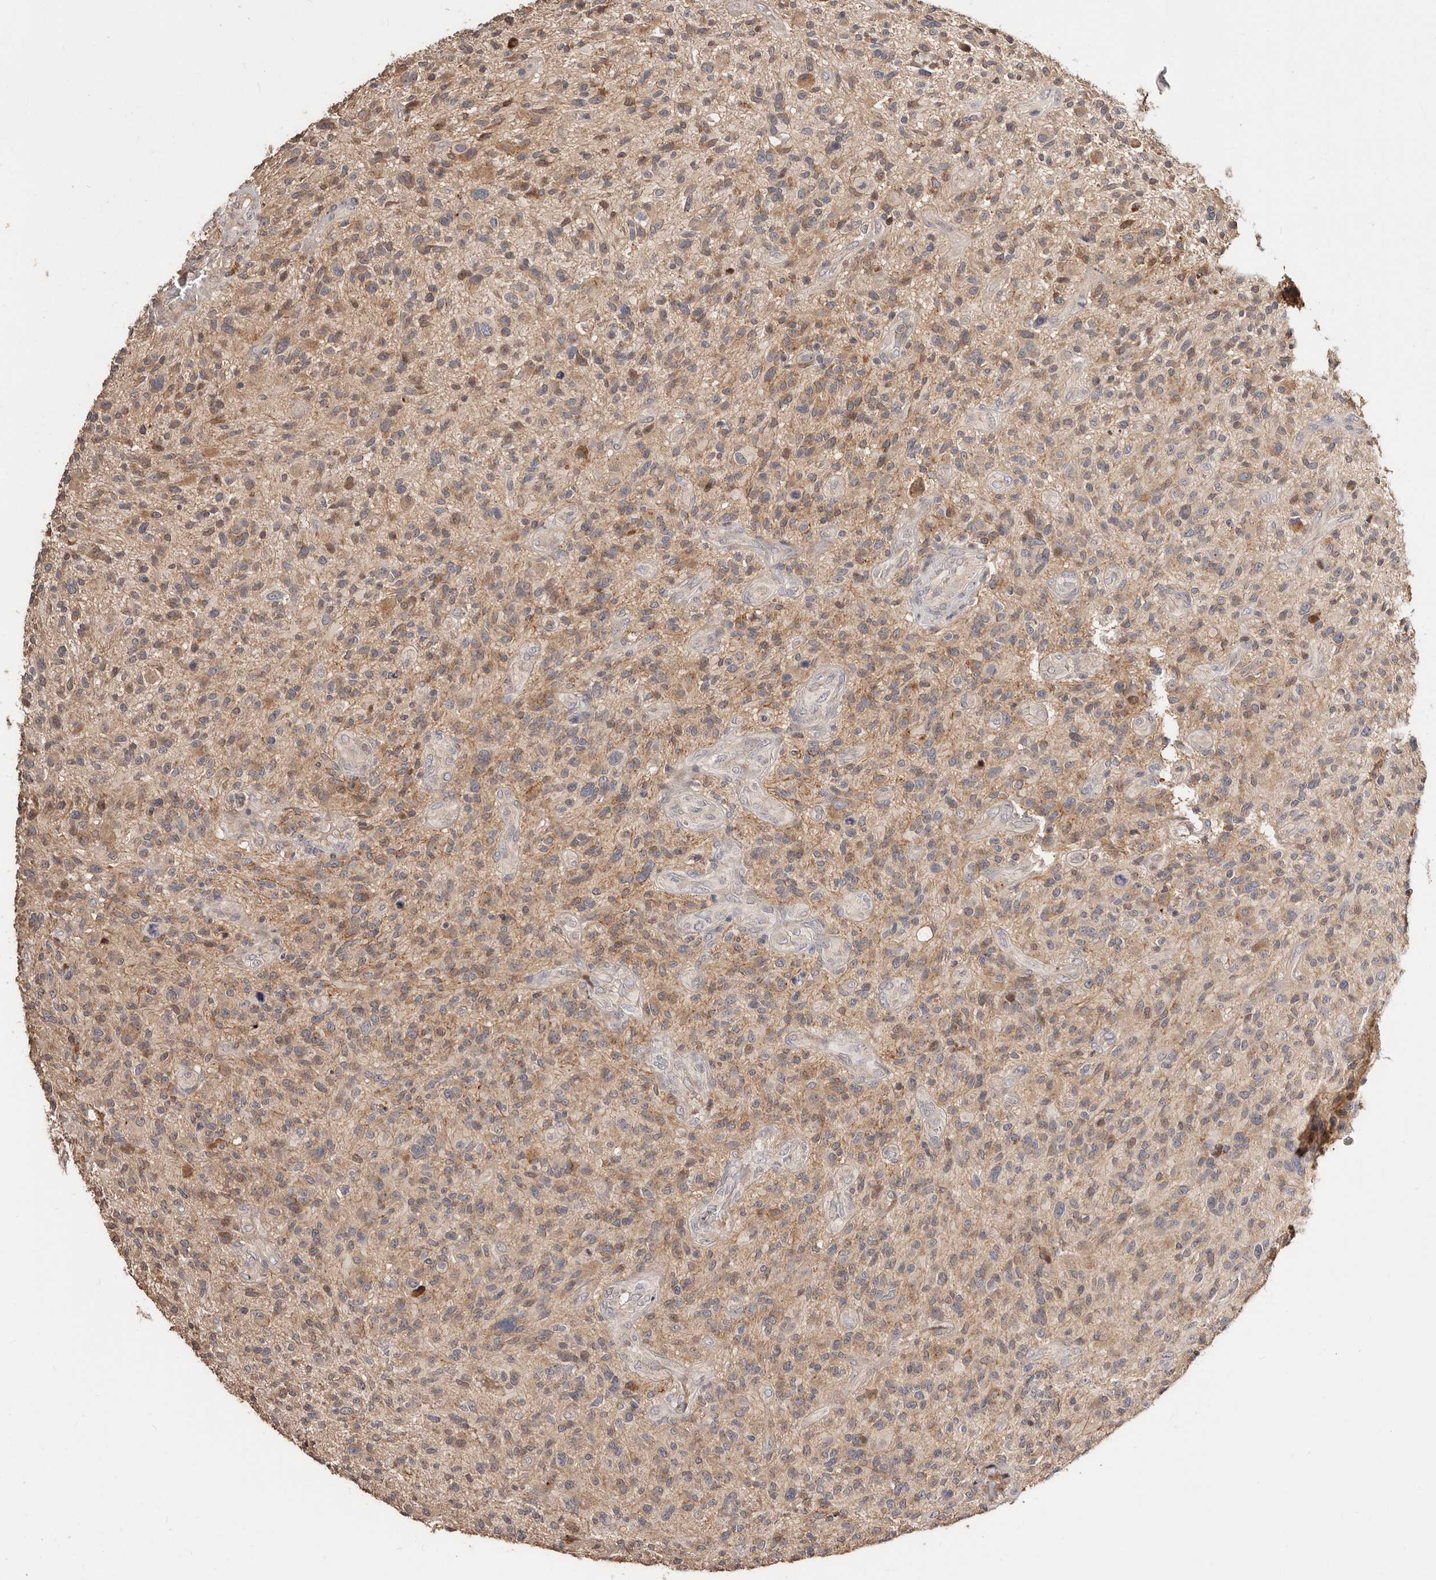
{"staining": {"intensity": "weak", "quantity": "25%-75%", "location": "cytoplasmic/membranous"}, "tissue": "glioma", "cell_type": "Tumor cells", "image_type": "cancer", "snomed": [{"axis": "morphology", "description": "Glioma, malignant, High grade"}, {"axis": "topography", "description": "Brain"}], "caption": "A low amount of weak cytoplasmic/membranous positivity is present in about 25%-75% of tumor cells in malignant glioma (high-grade) tissue.", "gene": "APOL6", "patient": {"sex": "male", "age": 47}}